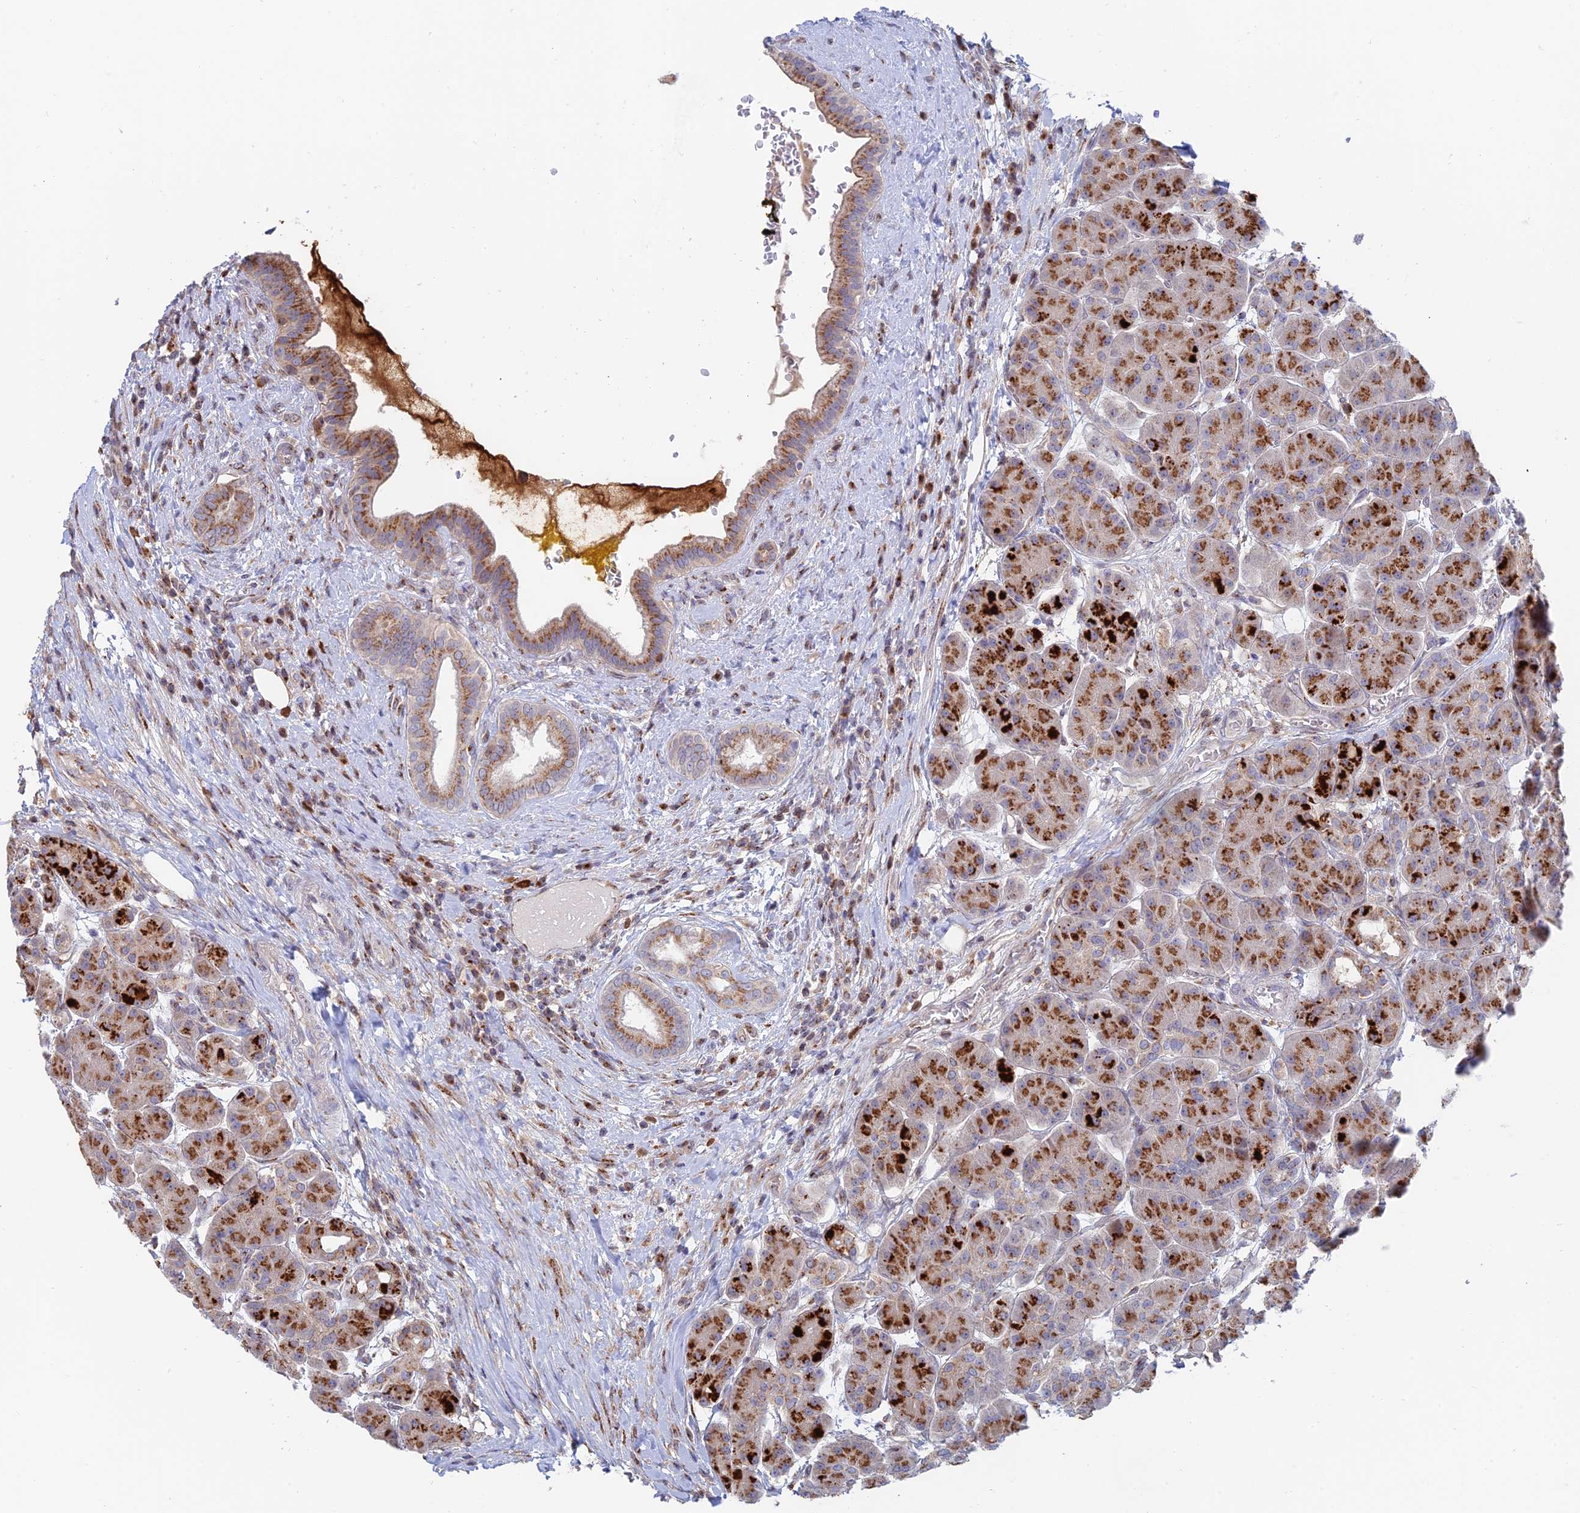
{"staining": {"intensity": "strong", "quantity": ">75%", "location": "cytoplasmic/membranous"}, "tissue": "pancreas", "cell_type": "Exocrine glandular cells", "image_type": "normal", "snomed": [{"axis": "morphology", "description": "Normal tissue, NOS"}, {"axis": "topography", "description": "Pancreas"}], "caption": "Protein expression analysis of benign pancreas reveals strong cytoplasmic/membranous staining in approximately >75% of exocrine glandular cells.", "gene": "ENSG00000267561", "patient": {"sex": "male", "age": 63}}